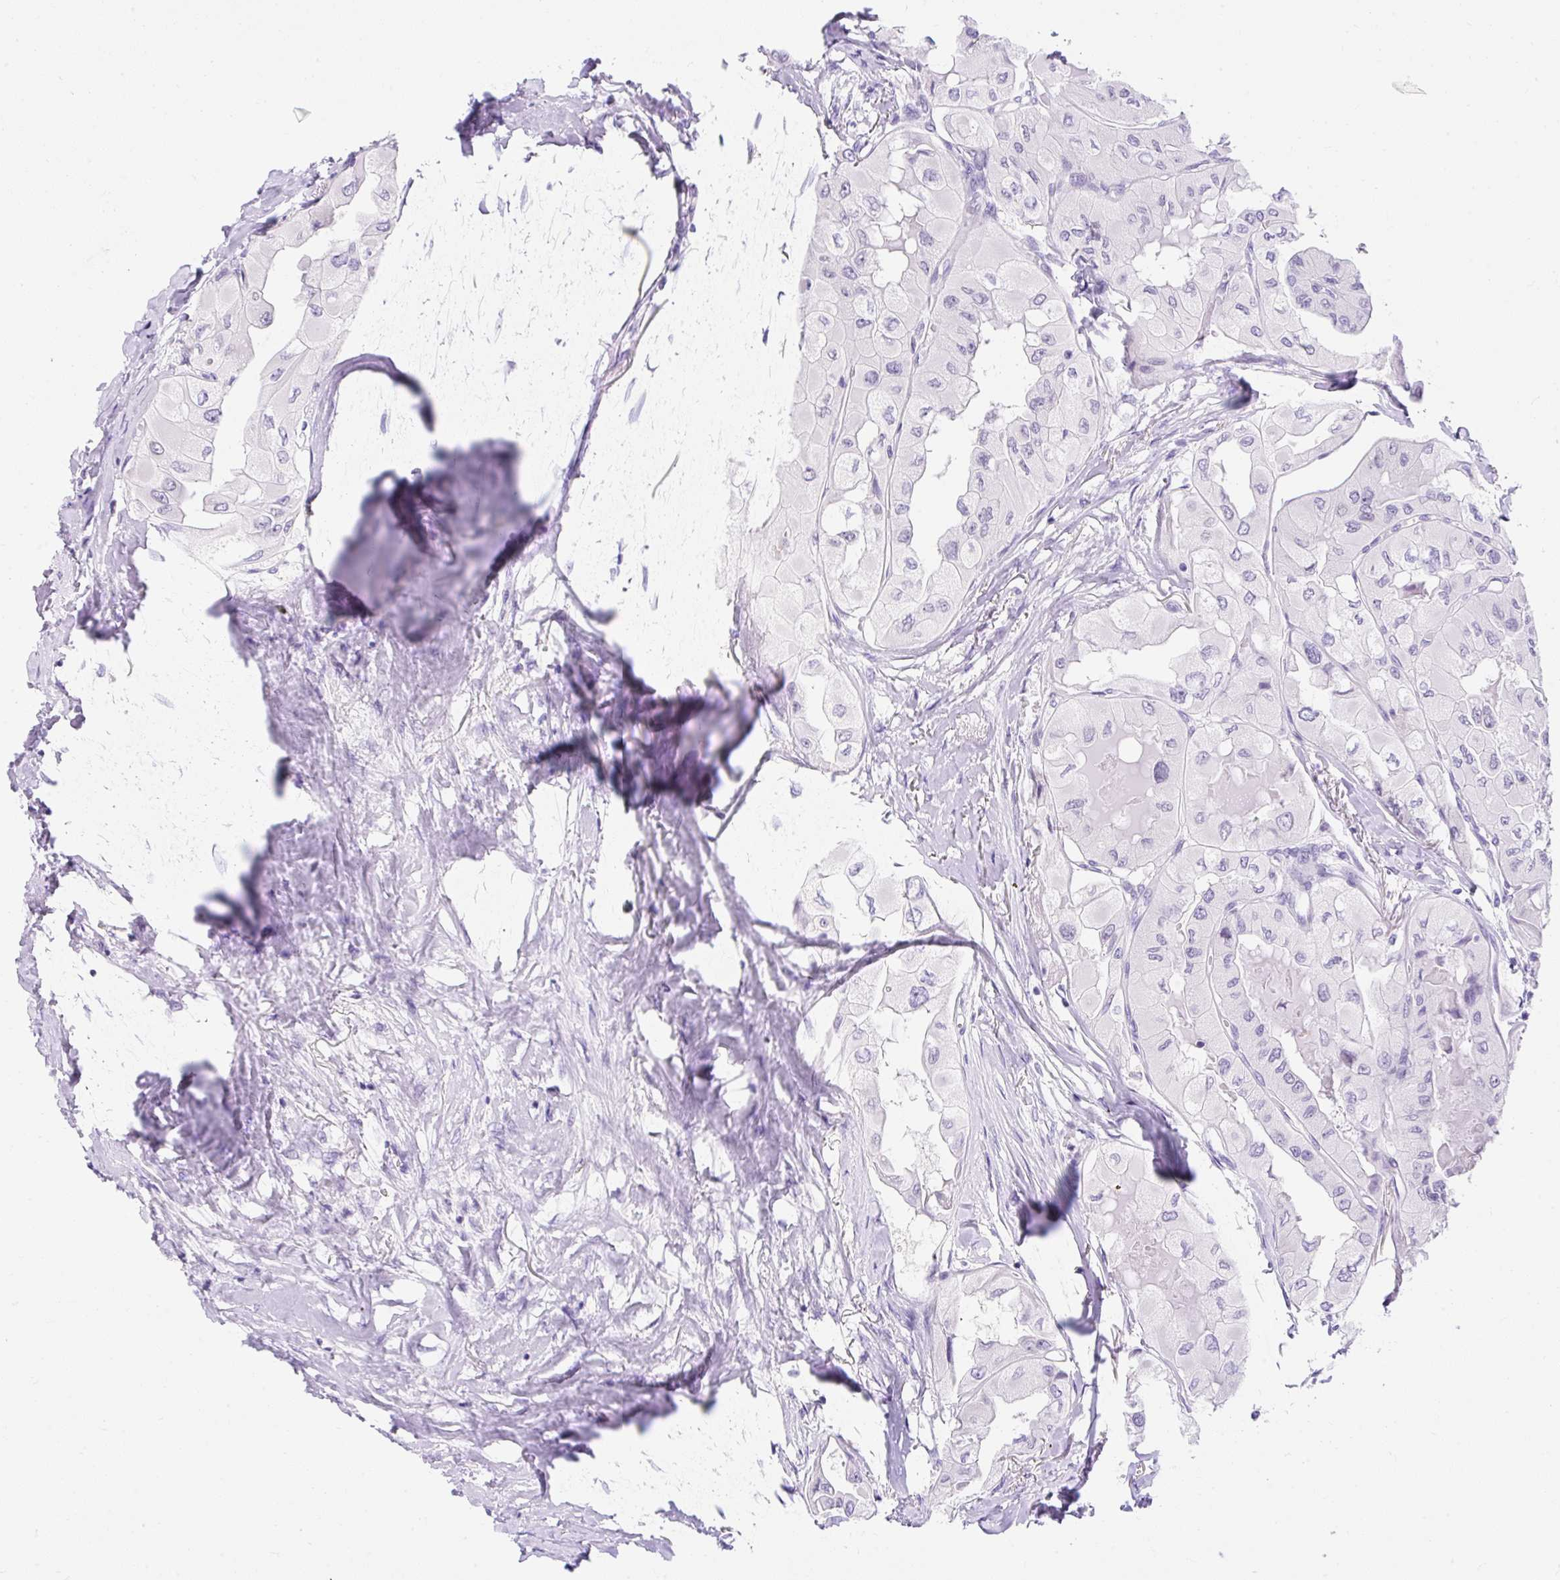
{"staining": {"intensity": "negative", "quantity": "none", "location": "none"}, "tissue": "thyroid cancer", "cell_type": "Tumor cells", "image_type": "cancer", "snomed": [{"axis": "morphology", "description": "Normal tissue, NOS"}, {"axis": "morphology", "description": "Papillary adenocarcinoma, NOS"}, {"axis": "topography", "description": "Thyroid gland"}], "caption": "Immunohistochemistry of human thyroid cancer shows no staining in tumor cells.", "gene": "GOLGA8A", "patient": {"sex": "female", "age": 59}}